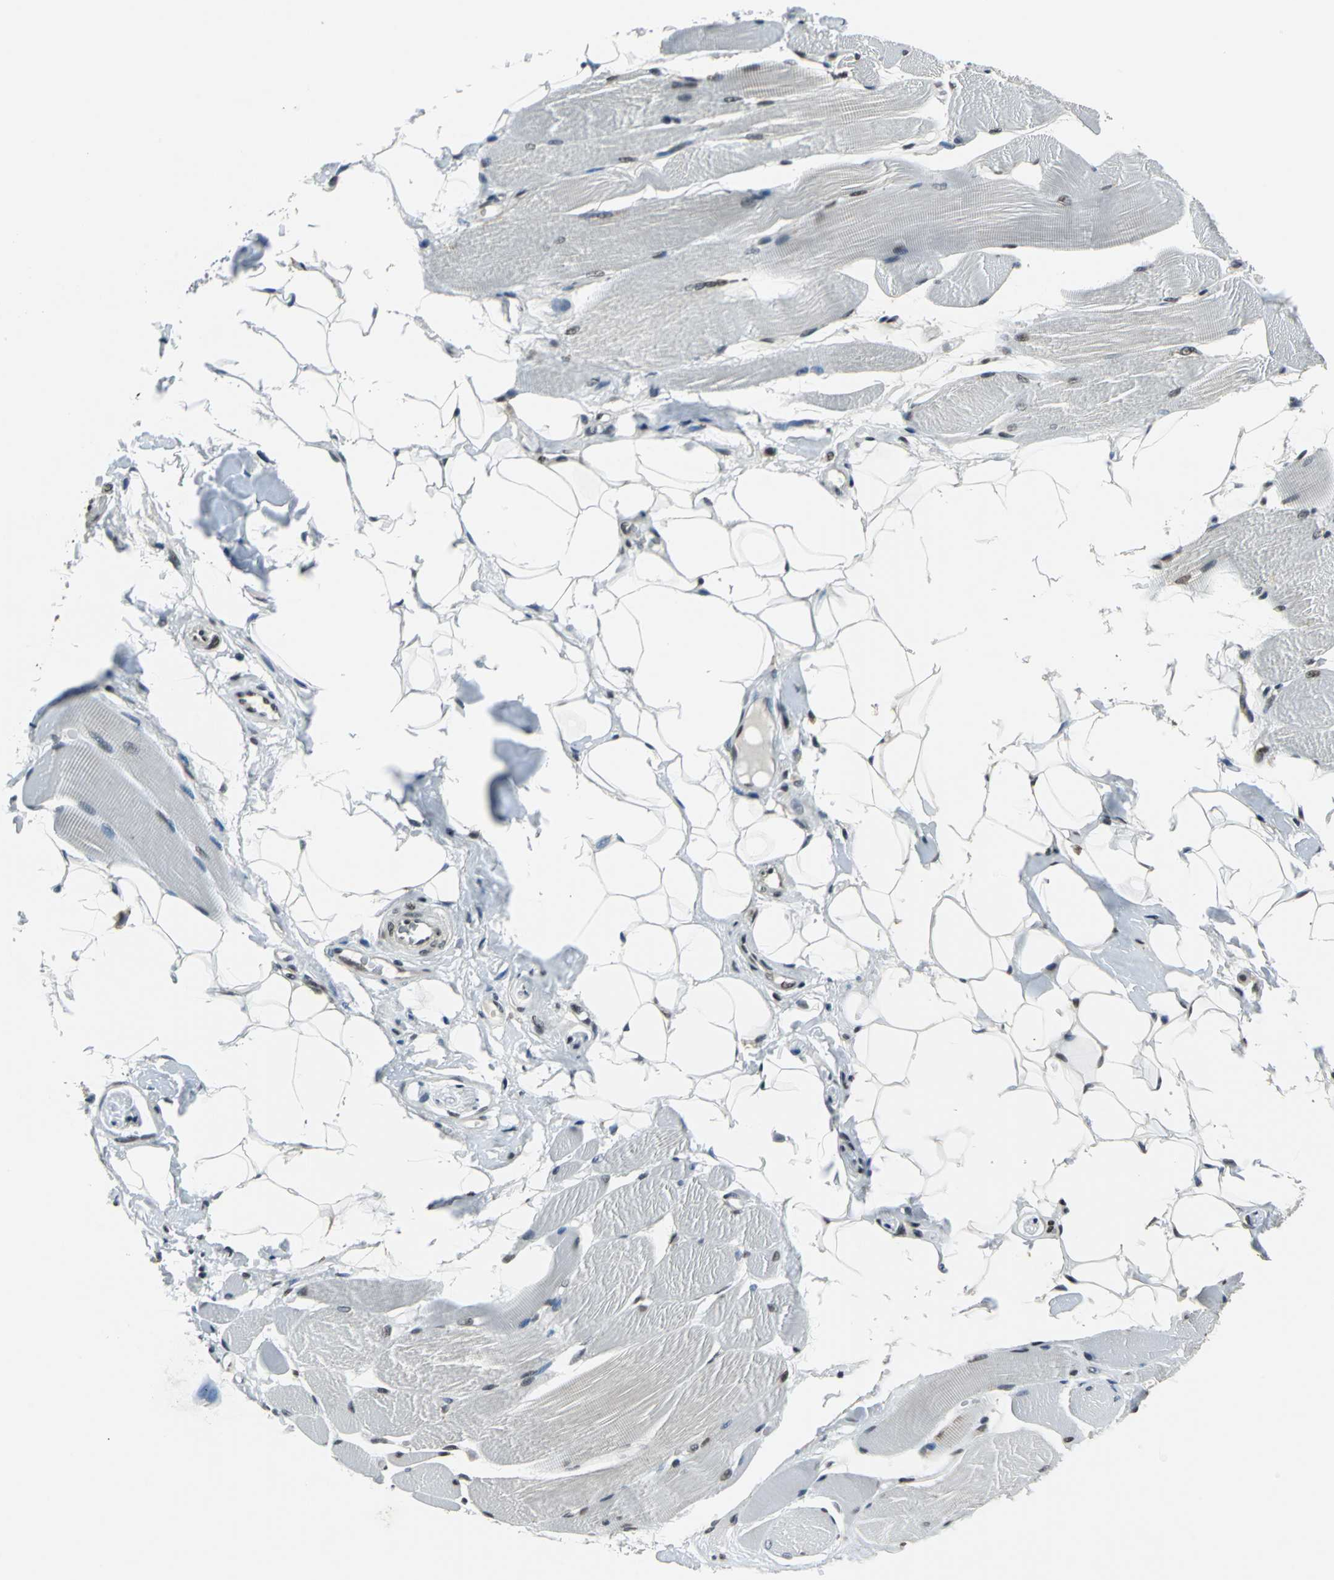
{"staining": {"intensity": "strong", "quantity": "25%-75%", "location": "nuclear"}, "tissue": "skeletal muscle", "cell_type": "Myocytes", "image_type": "normal", "snomed": [{"axis": "morphology", "description": "Normal tissue, NOS"}, {"axis": "topography", "description": "Skeletal muscle"}, {"axis": "topography", "description": "Peripheral nerve tissue"}], "caption": "An immunohistochemistry histopathology image of unremarkable tissue is shown. Protein staining in brown highlights strong nuclear positivity in skeletal muscle within myocytes. (Stains: DAB (3,3'-diaminobenzidine) in brown, nuclei in blue, Microscopy: brightfield microscopy at high magnification).", "gene": "RBM14", "patient": {"sex": "female", "age": 84}}